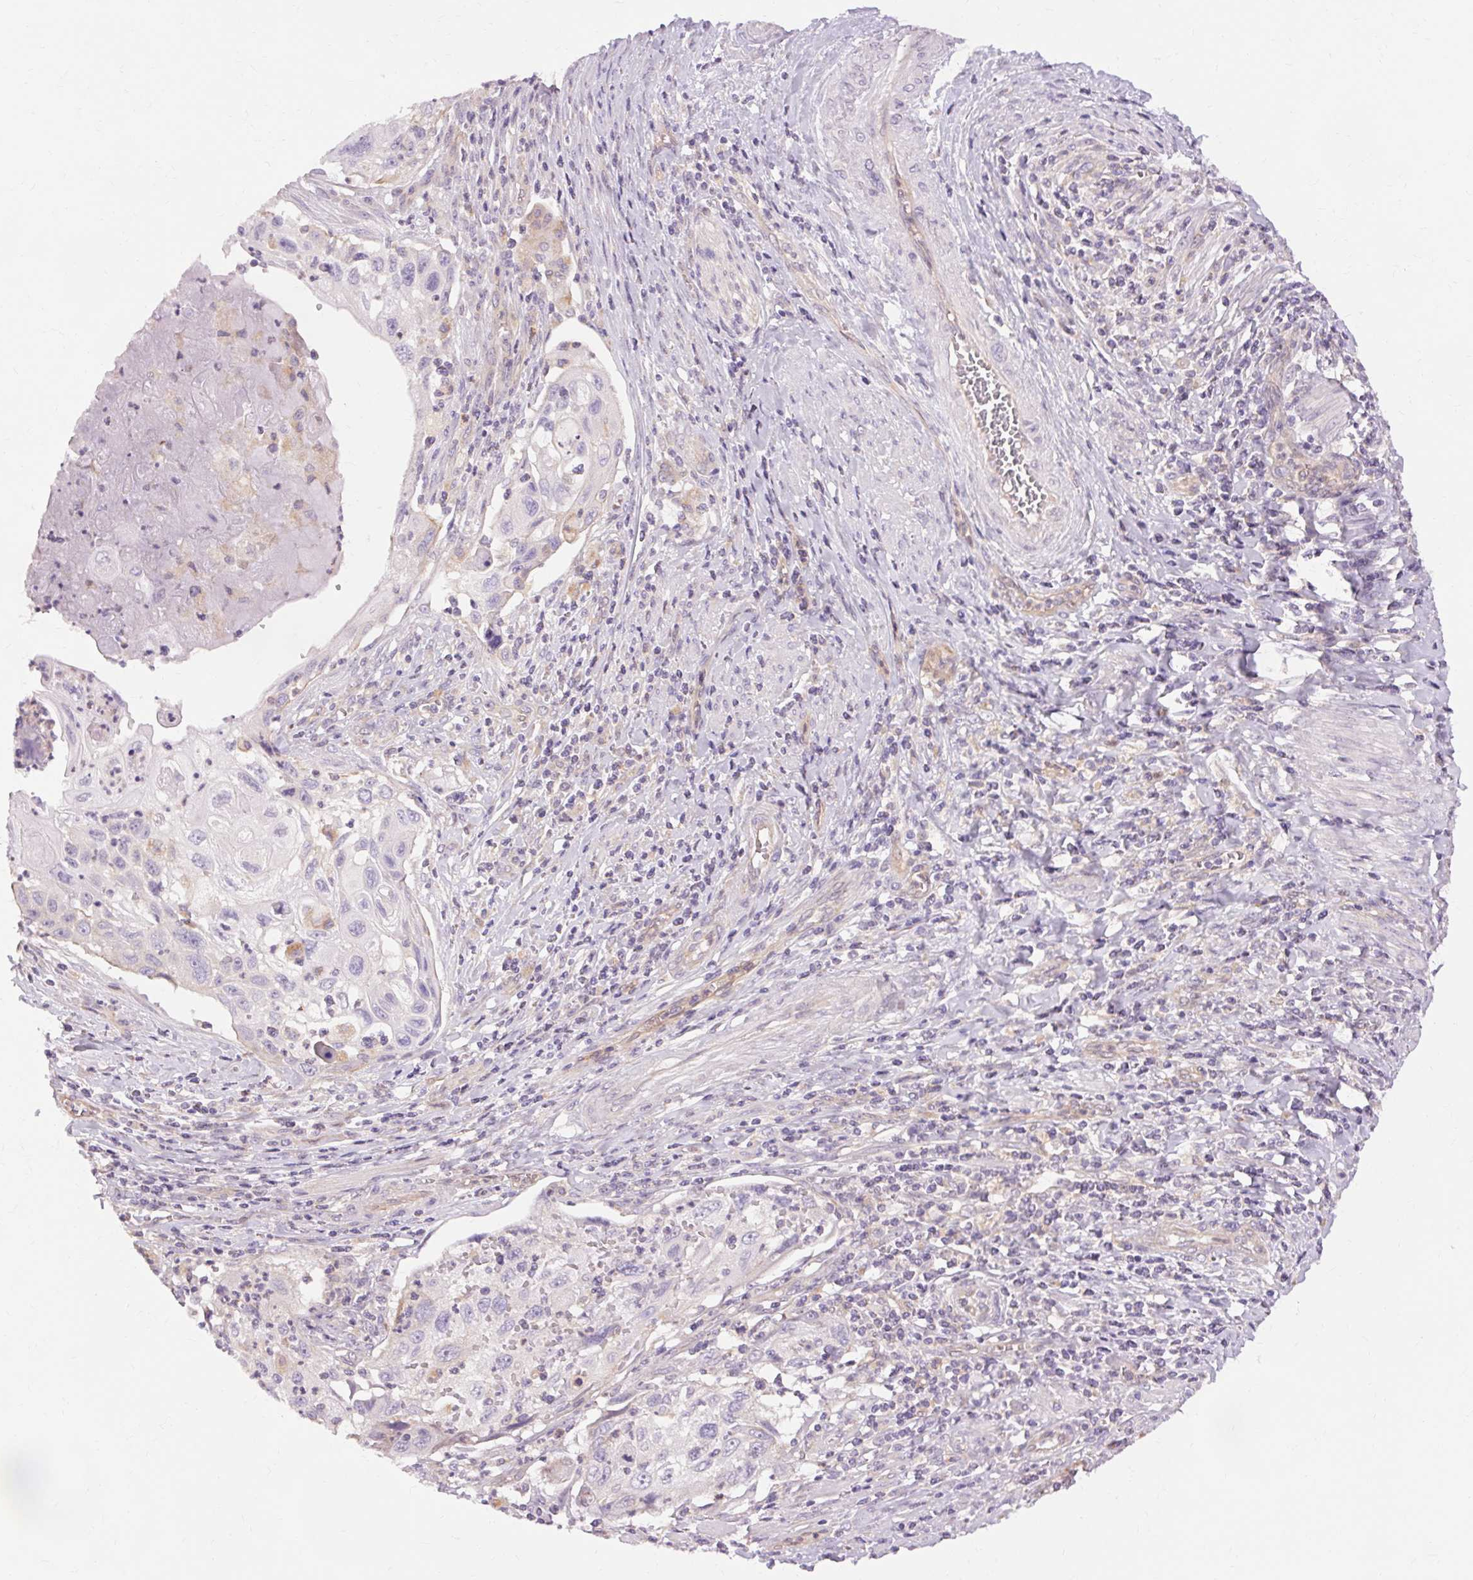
{"staining": {"intensity": "negative", "quantity": "none", "location": "none"}, "tissue": "cervical cancer", "cell_type": "Tumor cells", "image_type": "cancer", "snomed": [{"axis": "morphology", "description": "Squamous cell carcinoma, NOS"}, {"axis": "topography", "description": "Cervix"}], "caption": "High power microscopy micrograph of an IHC image of cervical cancer (squamous cell carcinoma), revealing no significant staining in tumor cells.", "gene": "TM6SF1", "patient": {"sex": "female", "age": 70}}